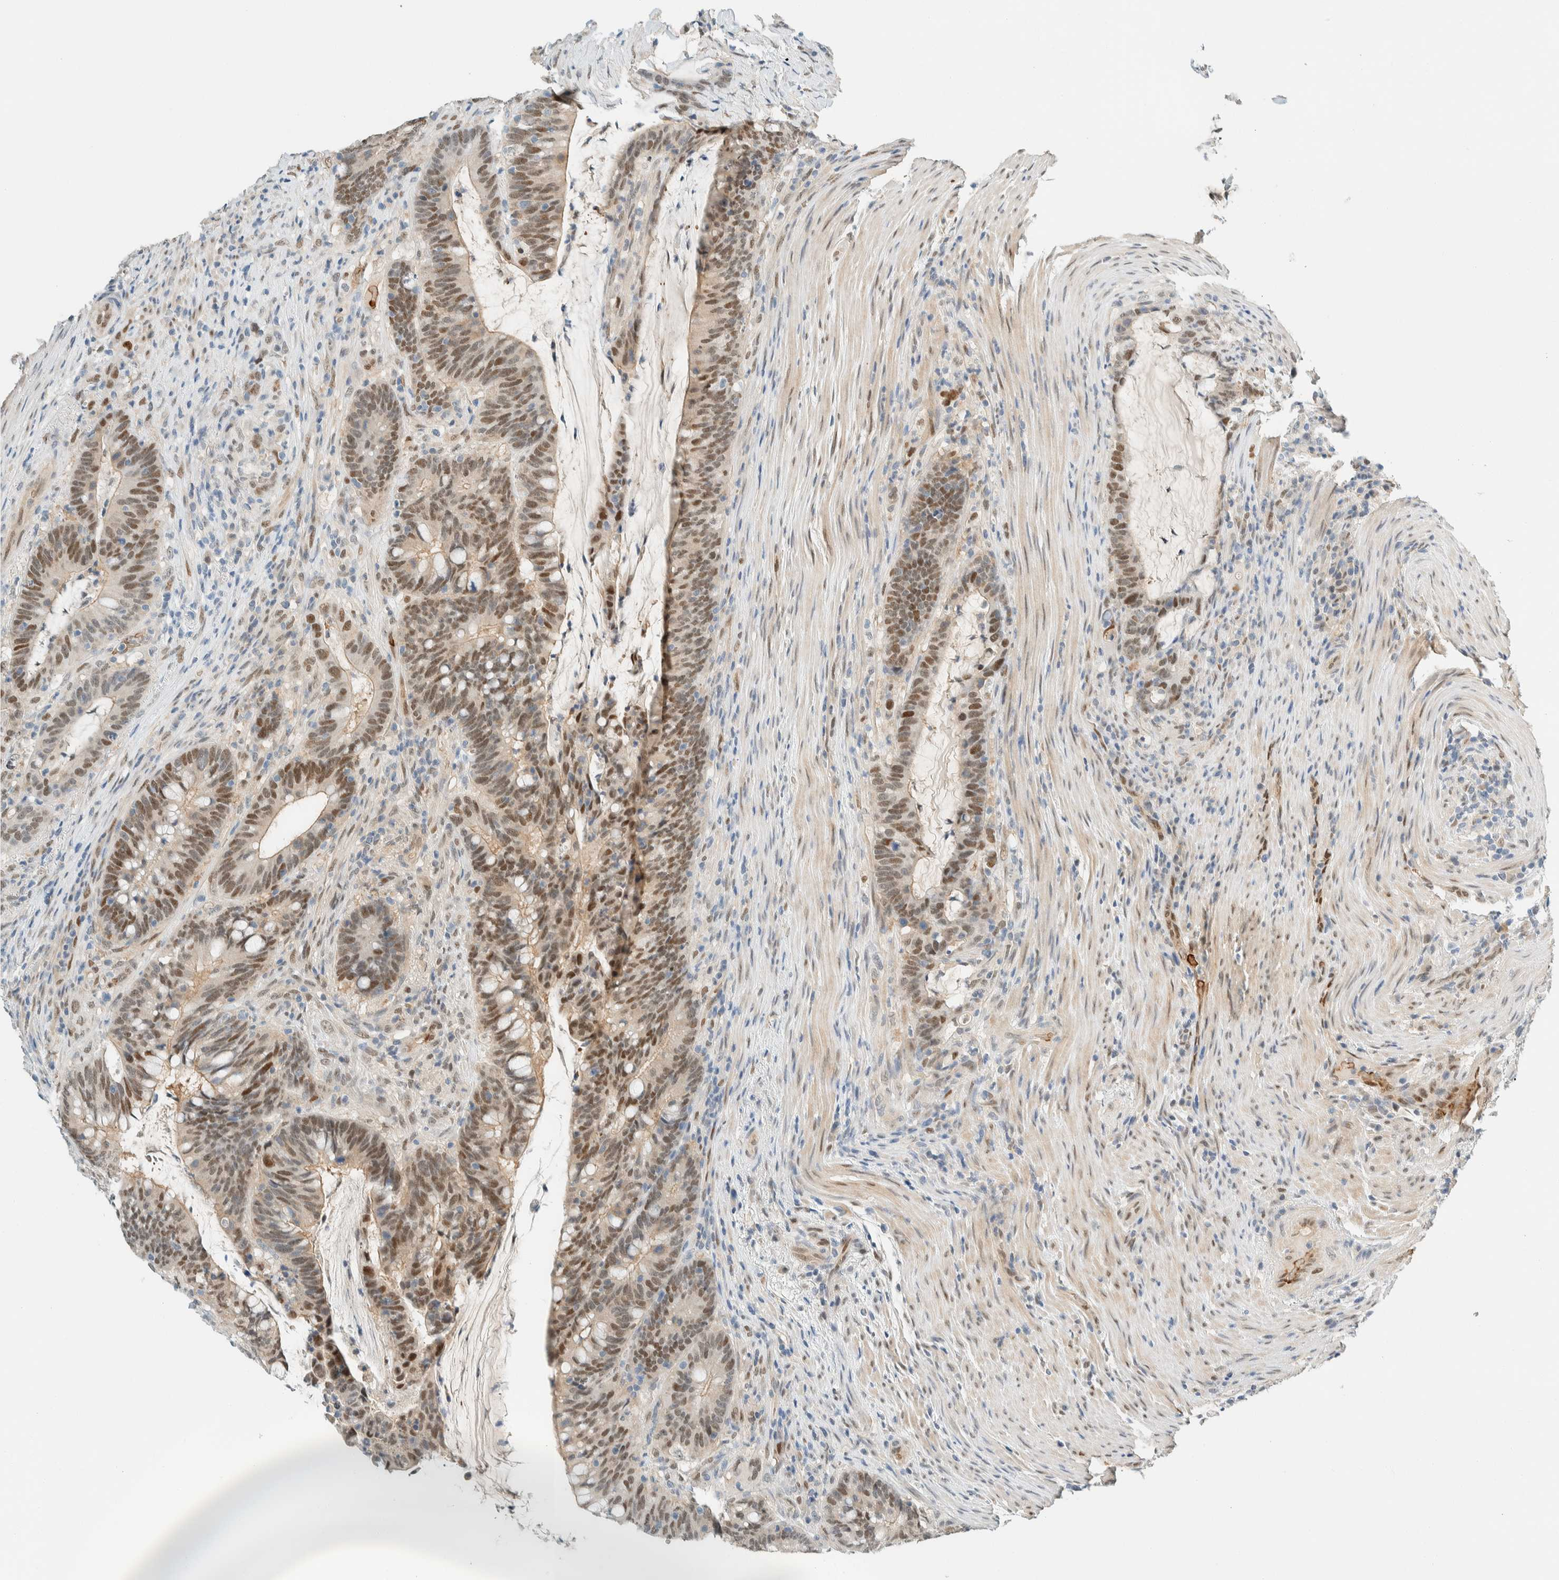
{"staining": {"intensity": "moderate", "quantity": ">75%", "location": "nuclear"}, "tissue": "colorectal cancer", "cell_type": "Tumor cells", "image_type": "cancer", "snomed": [{"axis": "morphology", "description": "Adenocarcinoma, NOS"}, {"axis": "topography", "description": "Colon"}], "caption": "IHC staining of colorectal adenocarcinoma, which shows medium levels of moderate nuclear staining in about >75% of tumor cells indicating moderate nuclear protein positivity. The staining was performed using DAB (brown) for protein detection and nuclei were counterstained in hematoxylin (blue).", "gene": "TSTD2", "patient": {"sex": "female", "age": 66}}